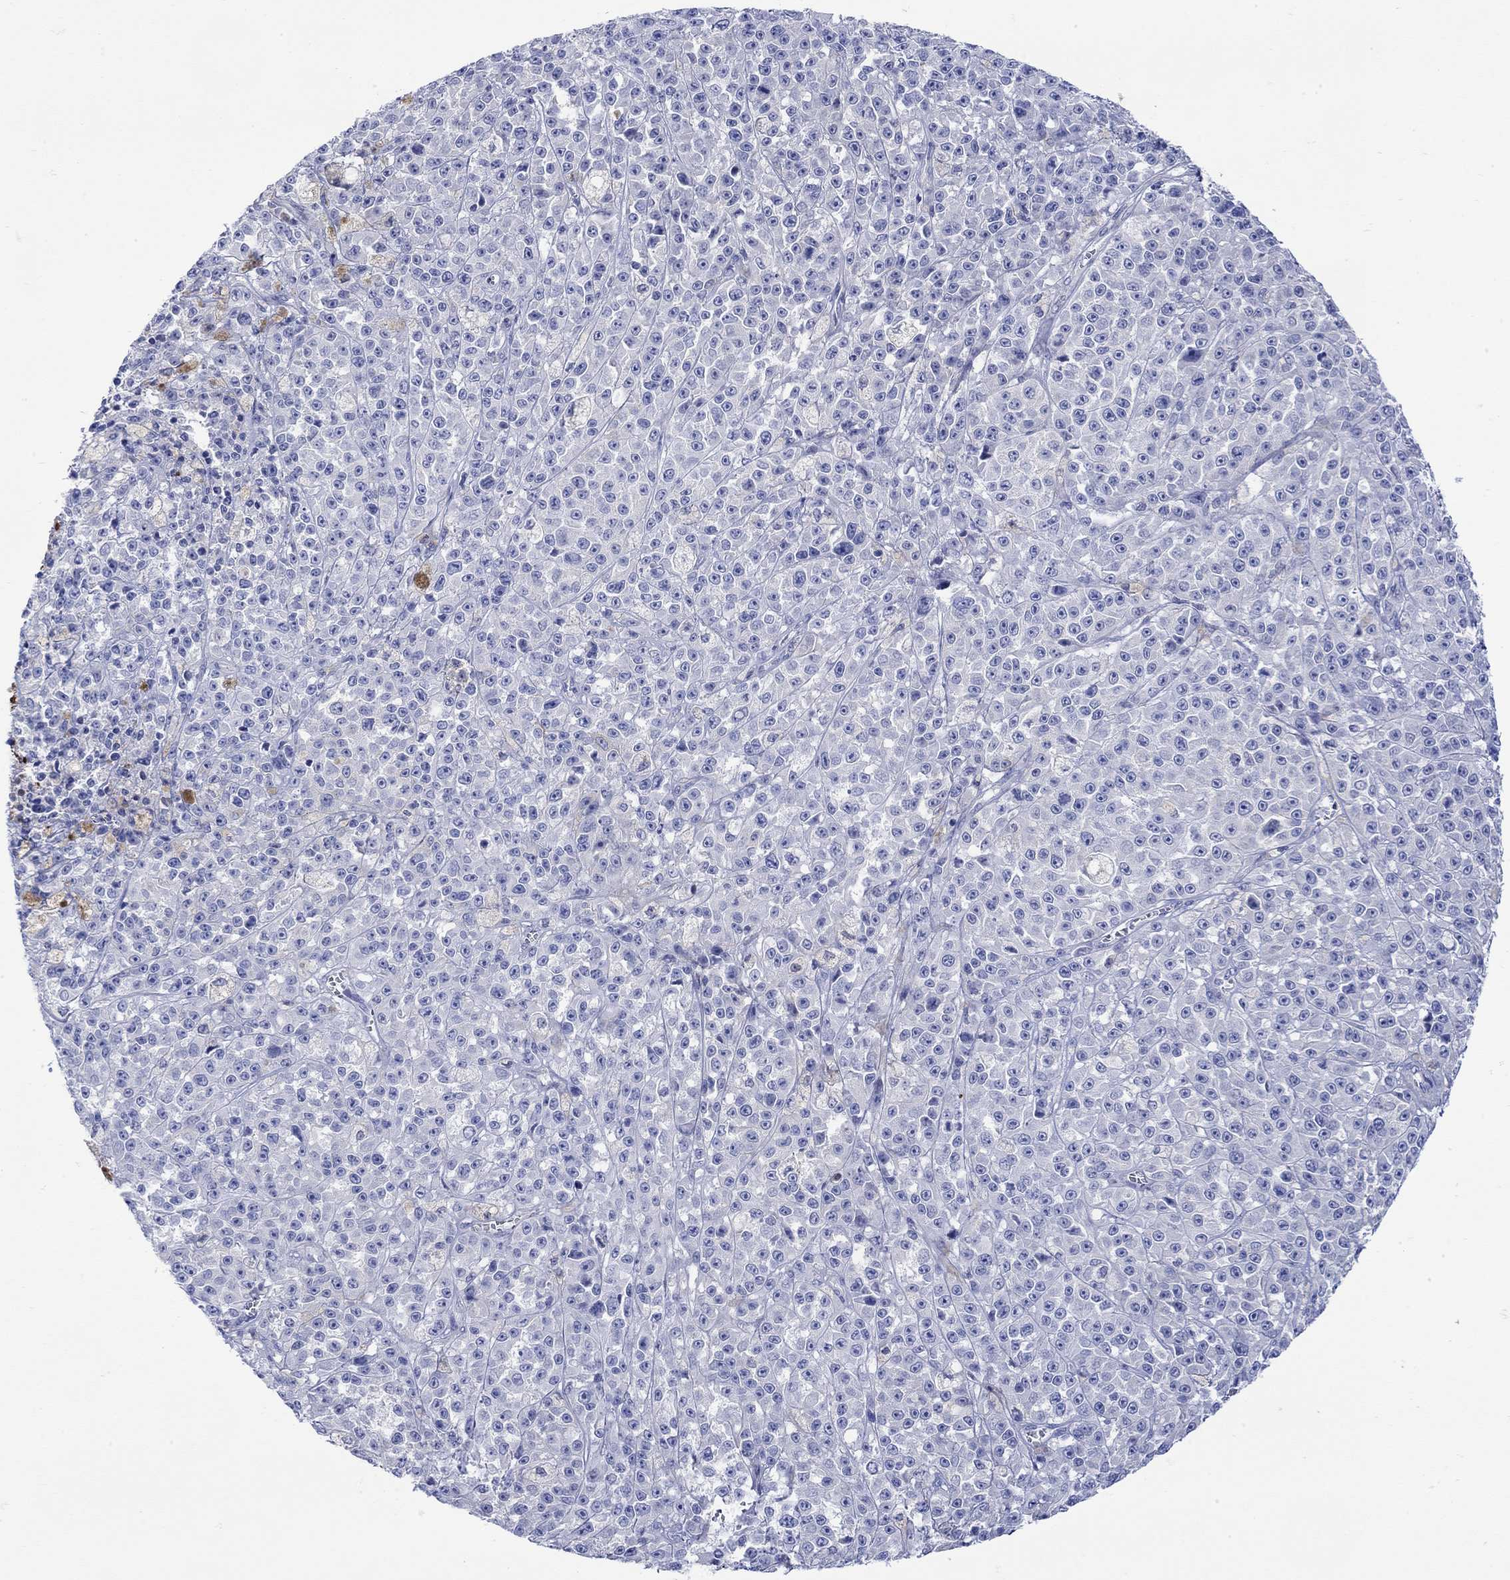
{"staining": {"intensity": "negative", "quantity": "none", "location": "none"}, "tissue": "melanoma", "cell_type": "Tumor cells", "image_type": "cancer", "snomed": [{"axis": "morphology", "description": "Malignant melanoma, NOS"}, {"axis": "topography", "description": "Skin"}], "caption": "DAB immunohistochemical staining of melanoma reveals no significant positivity in tumor cells.", "gene": "ANKMY1", "patient": {"sex": "female", "age": 58}}